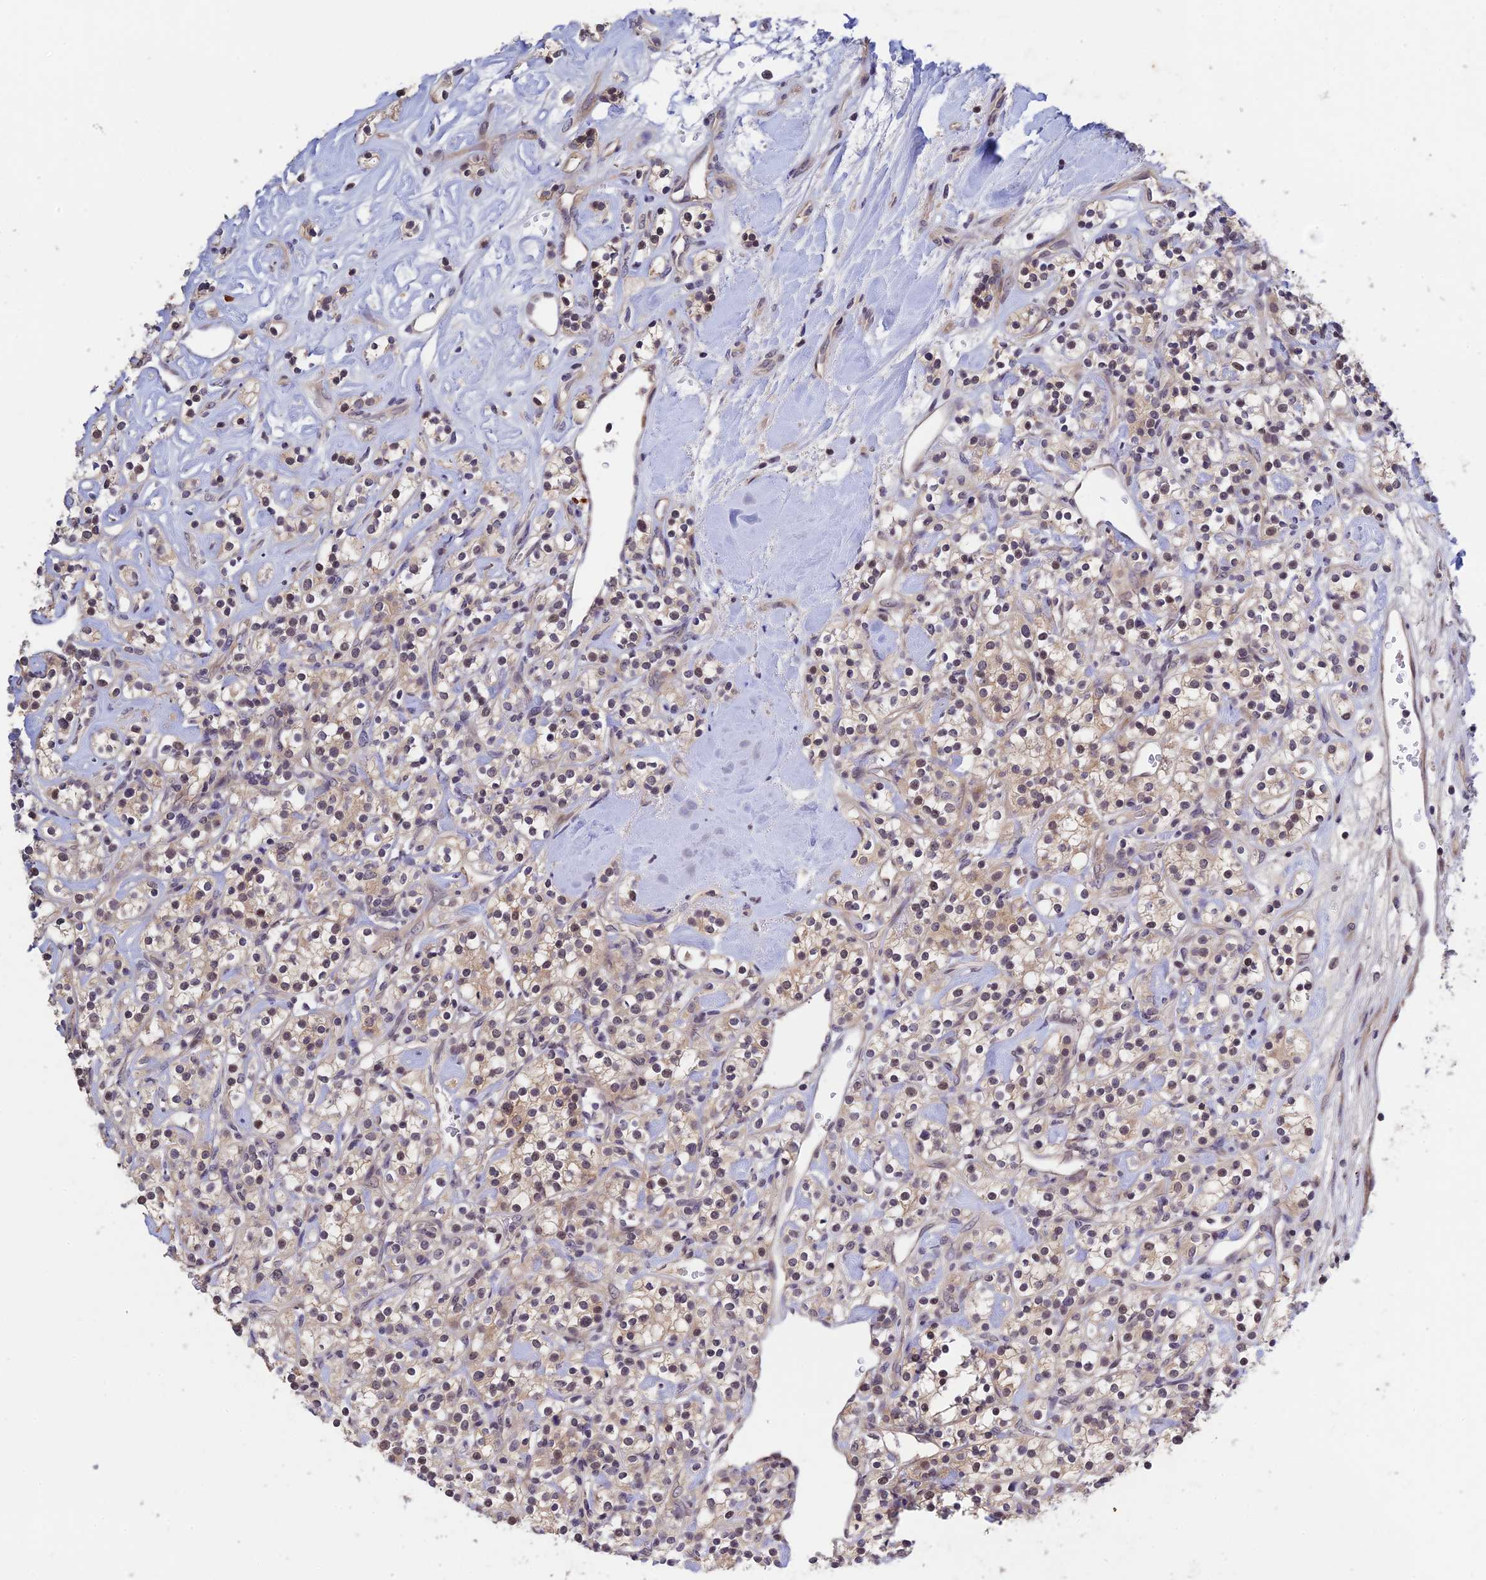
{"staining": {"intensity": "weak", "quantity": "25%-75%", "location": "cytoplasmic/membranous"}, "tissue": "renal cancer", "cell_type": "Tumor cells", "image_type": "cancer", "snomed": [{"axis": "morphology", "description": "Adenocarcinoma, NOS"}, {"axis": "topography", "description": "Kidney"}], "caption": "Immunohistochemical staining of renal adenocarcinoma reveals weak cytoplasmic/membranous protein expression in about 25%-75% of tumor cells.", "gene": "CWH43", "patient": {"sex": "male", "age": 77}}